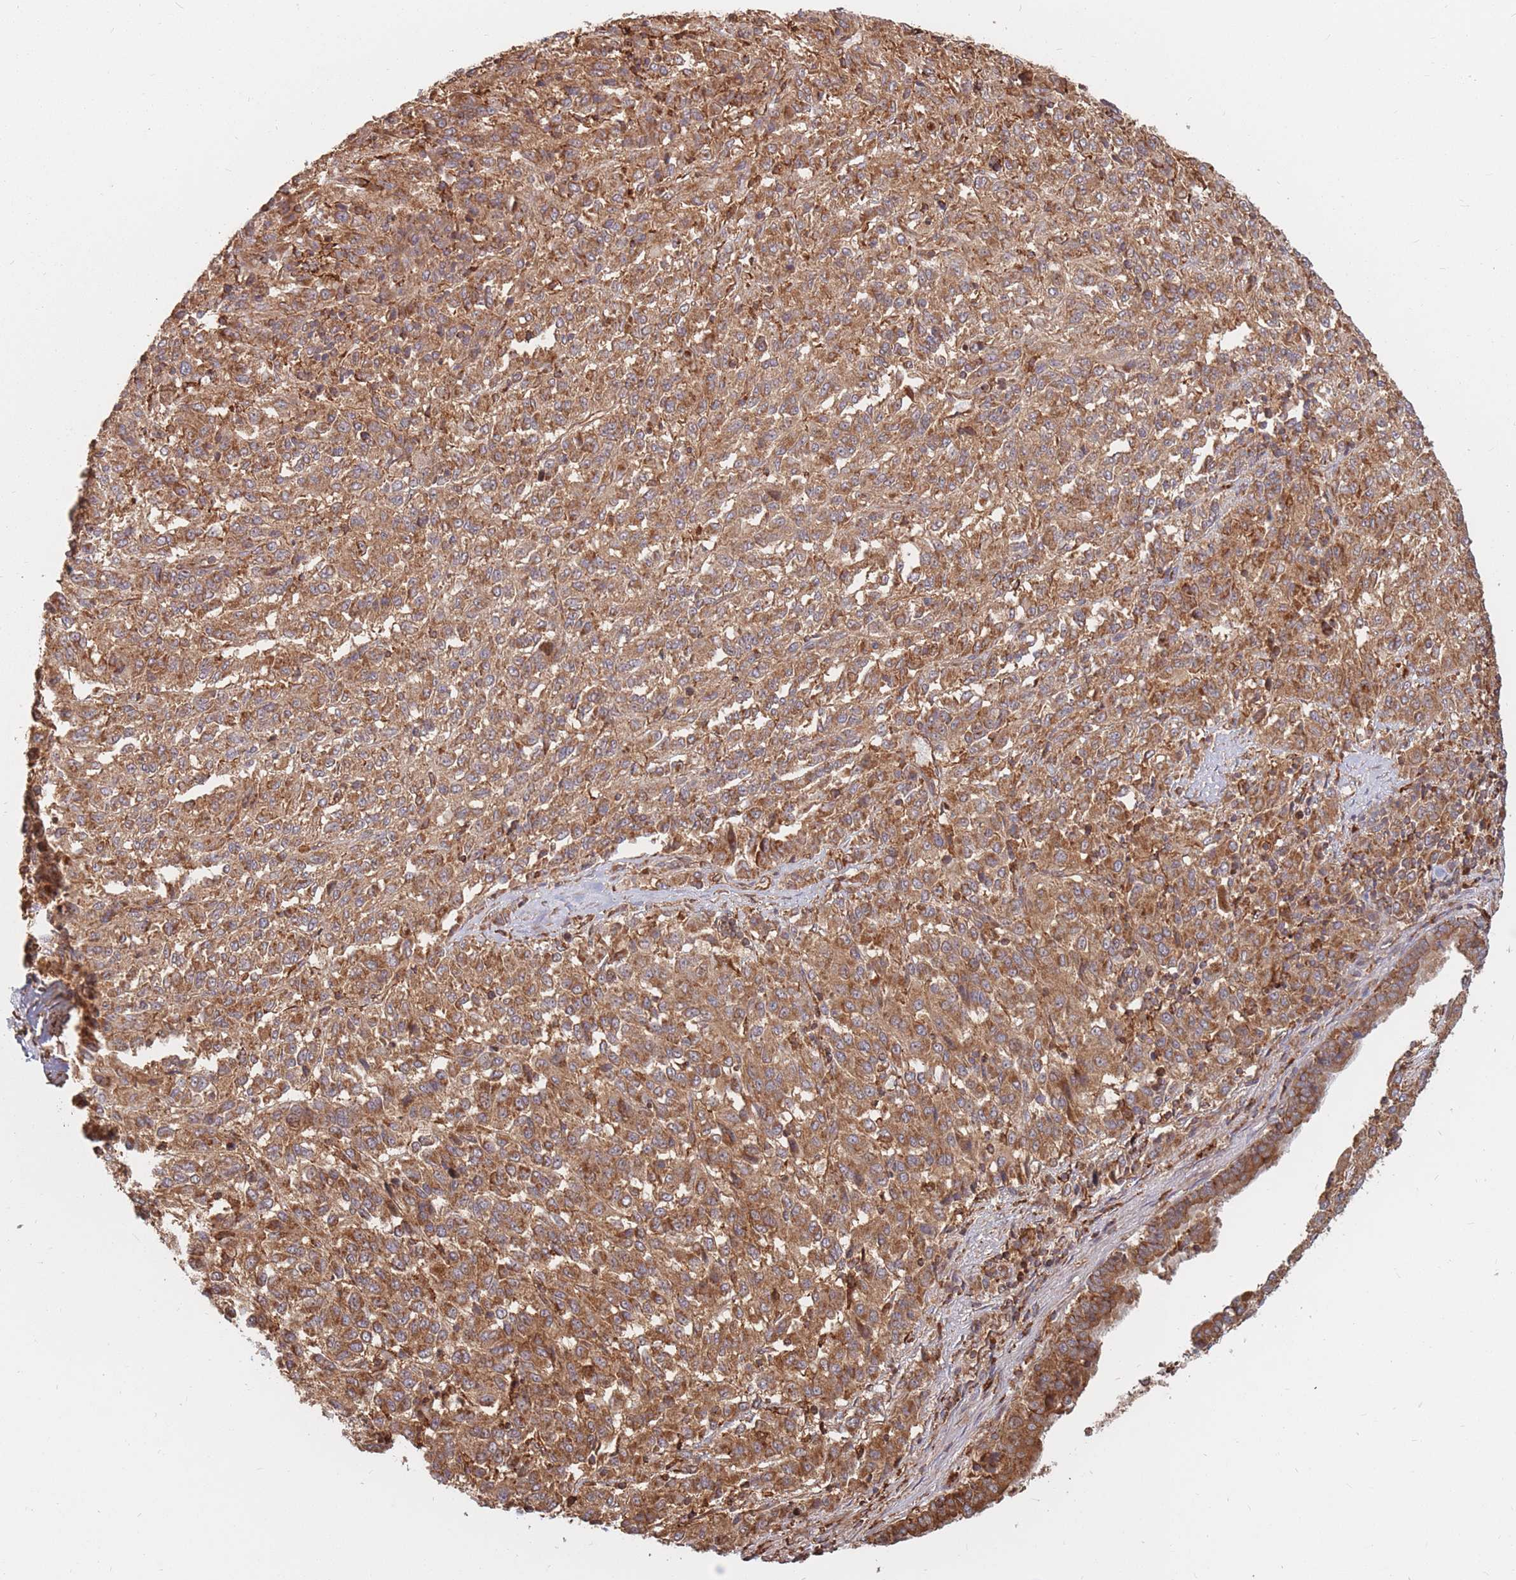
{"staining": {"intensity": "moderate", "quantity": ">75%", "location": "cytoplasmic/membranous"}, "tissue": "melanoma", "cell_type": "Tumor cells", "image_type": "cancer", "snomed": [{"axis": "morphology", "description": "Malignant melanoma, Metastatic site"}, {"axis": "topography", "description": "Lung"}], "caption": "DAB (3,3'-diaminobenzidine) immunohistochemical staining of human melanoma demonstrates moderate cytoplasmic/membranous protein positivity in approximately >75% of tumor cells.", "gene": "RASSF2", "patient": {"sex": "male", "age": 64}}